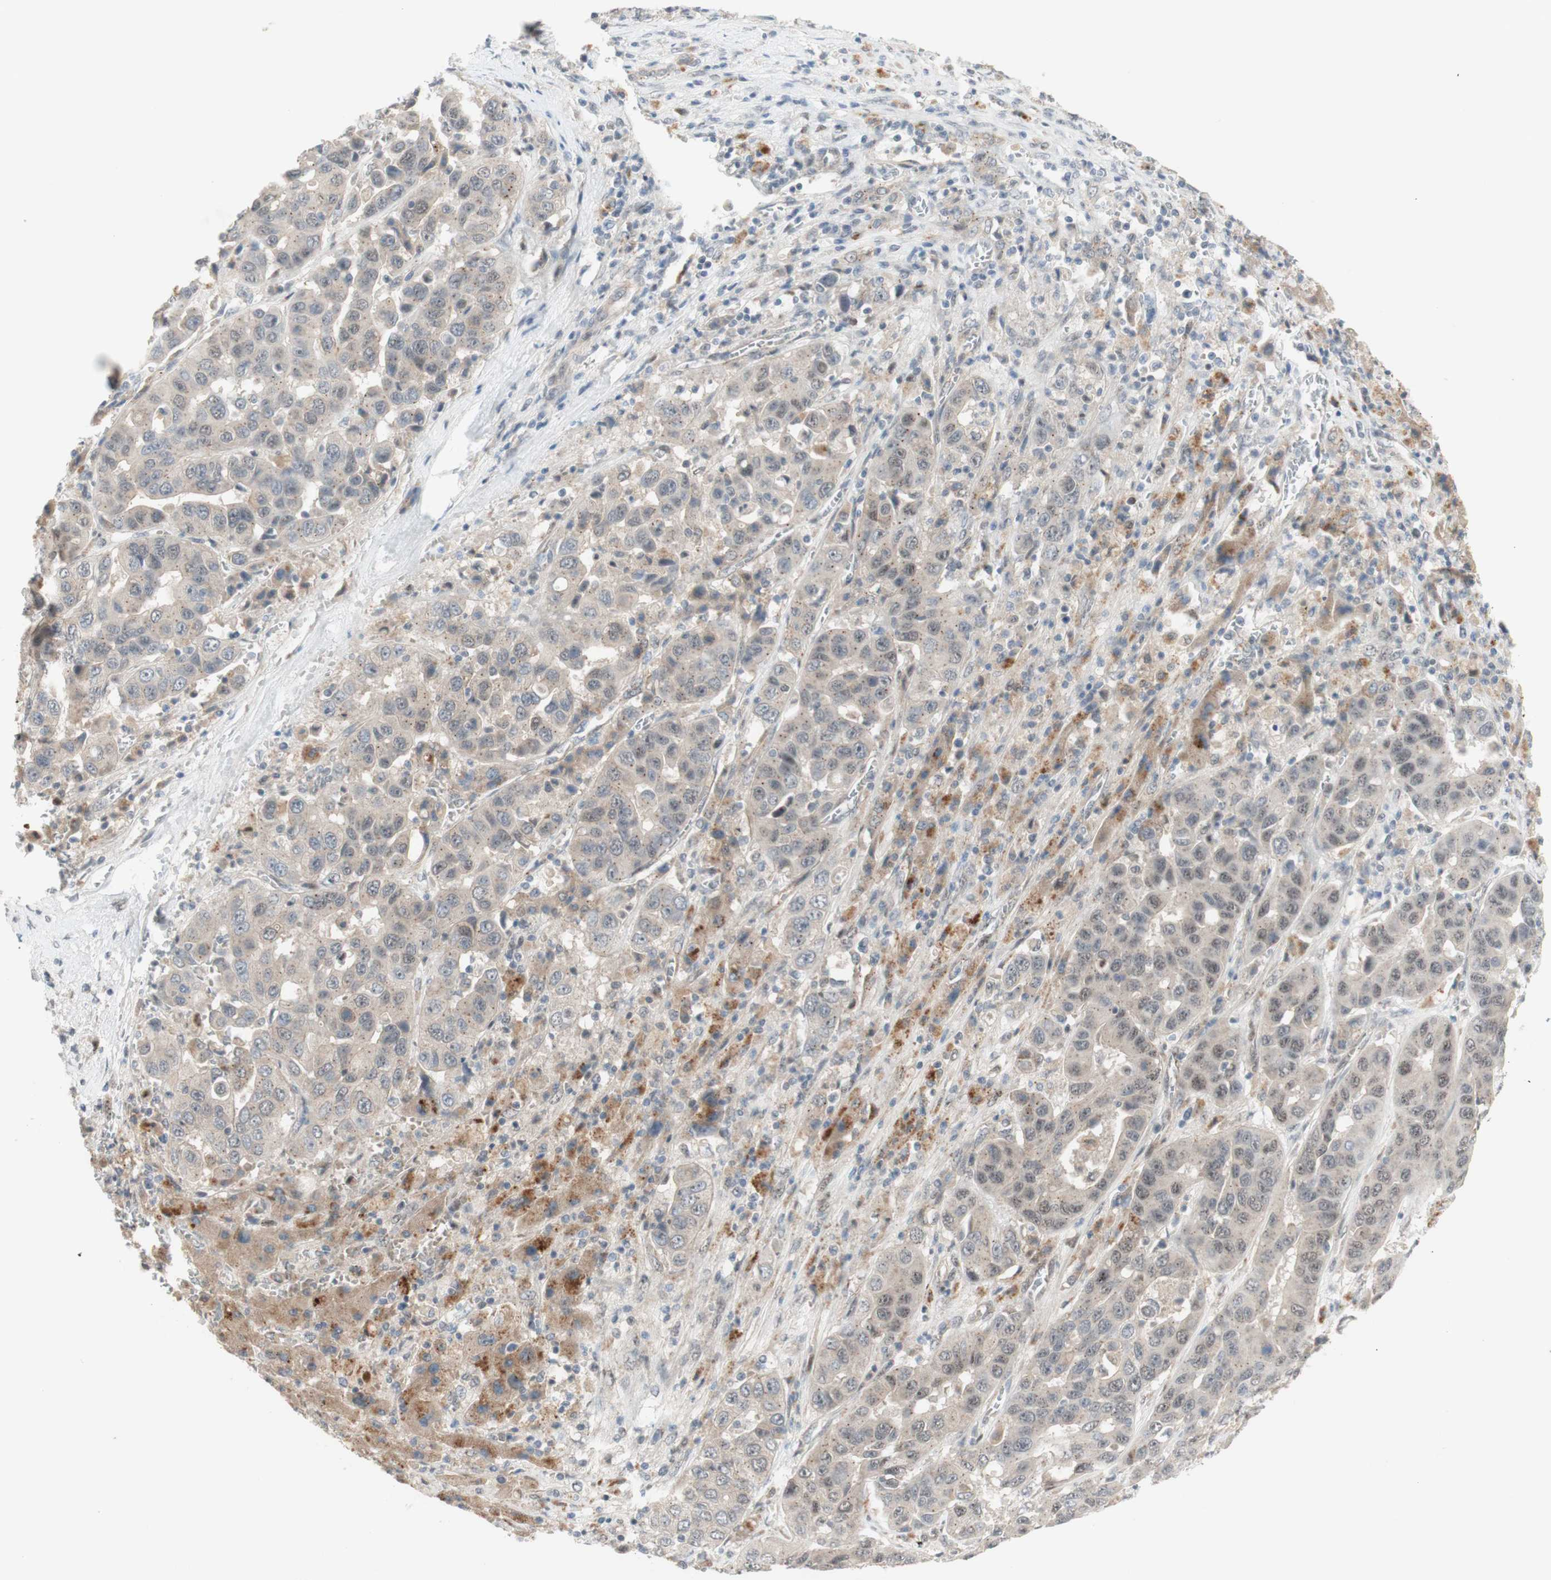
{"staining": {"intensity": "weak", "quantity": ">75%", "location": "cytoplasmic/membranous"}, "tissue": "liver cancer", "cell_type": "Tumor cells", "image_type": "cancer", "snomed": [{"axis": "morphology", "description": "Cholangiocarcinoma"}, {"axis": "topography", "description": "Liver"}], "caption": "A brown stain shows weak cytoplasmic/membranous positivity of a protein in liver cancer tumor cells.", "gene": "CYLD", "patient": {"sex": "female", "age": 52}}